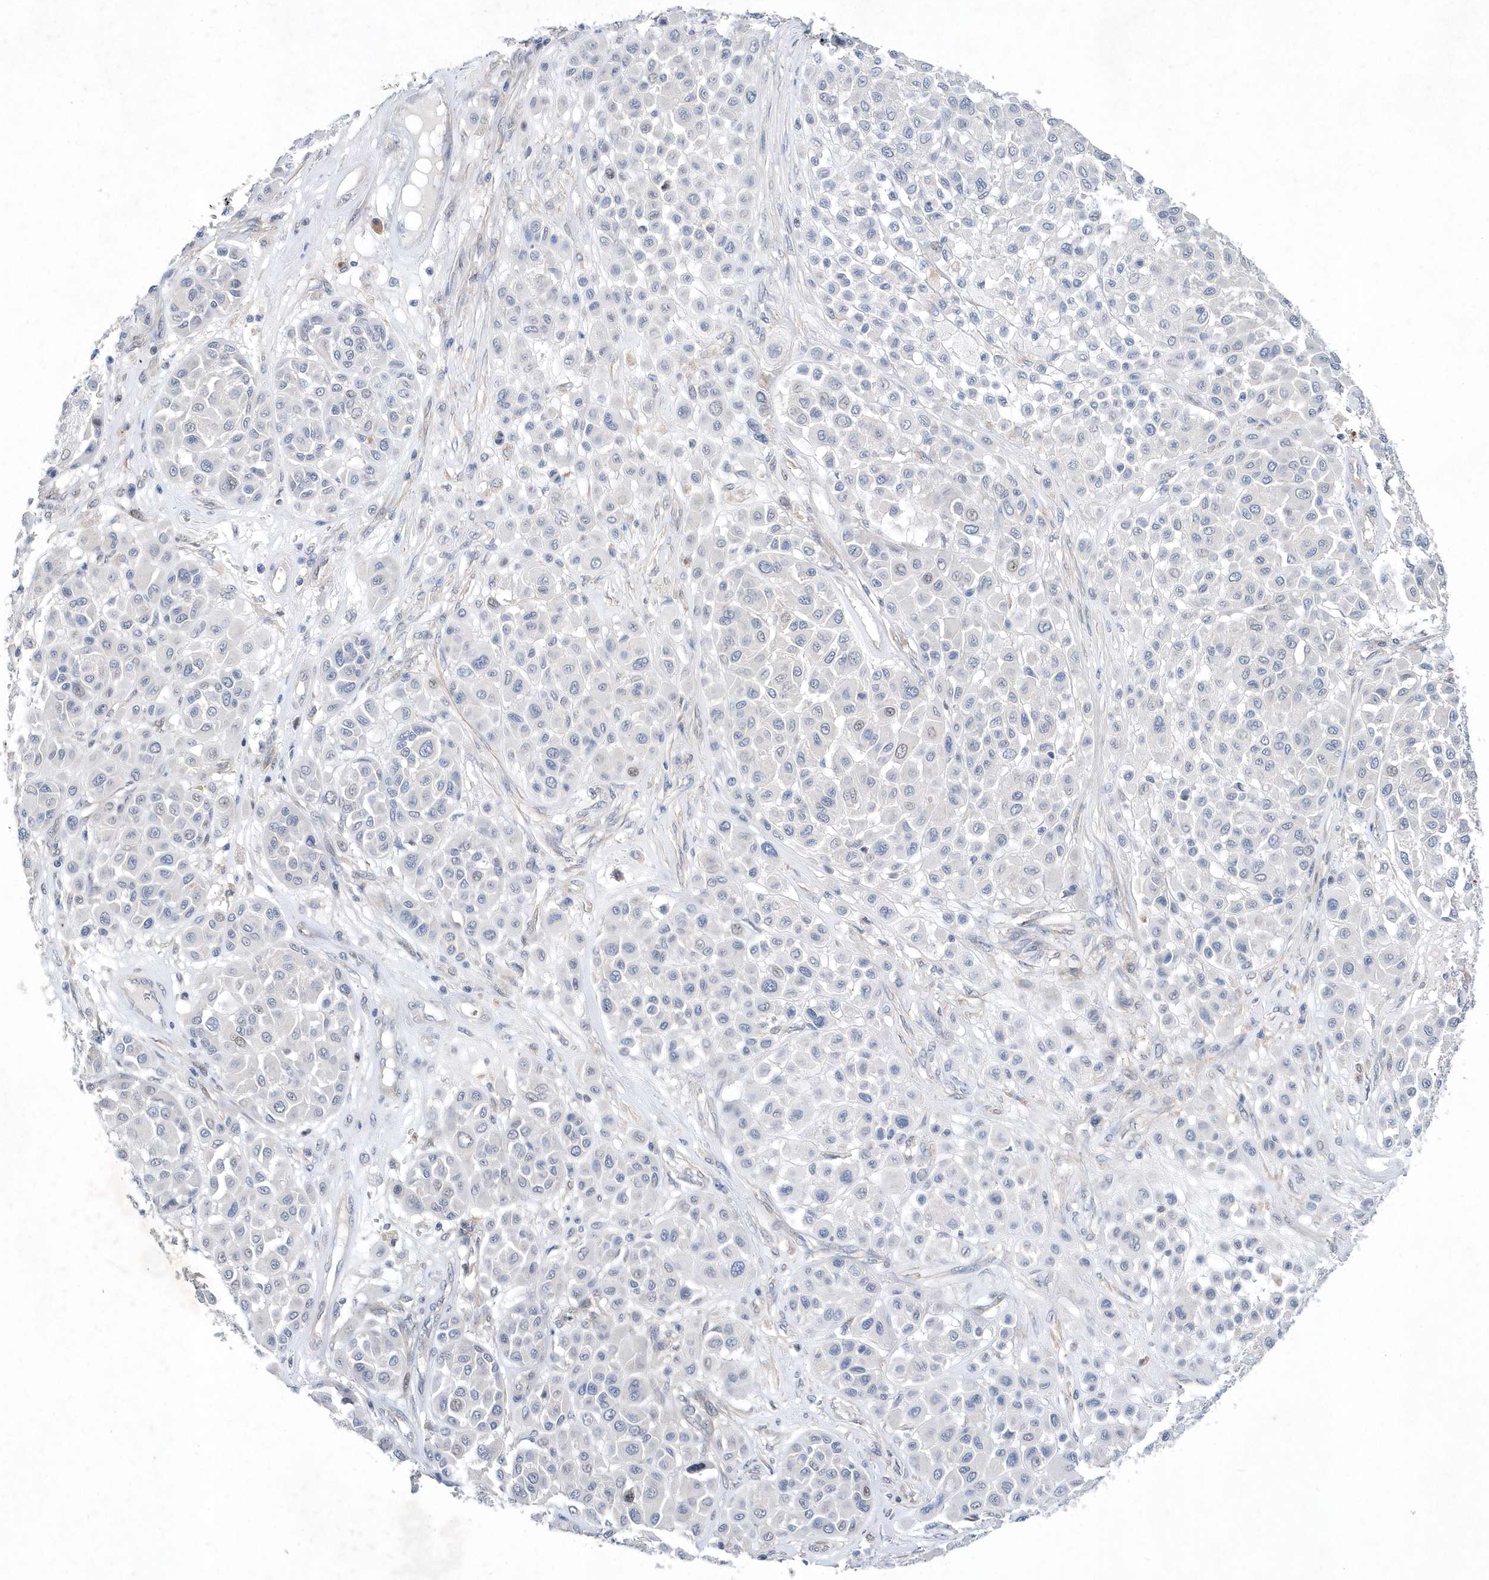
{"staining": {"intensity": "negative", "quantity": "none", "location": "none"}, "tissue": "melanoma", "cell_type": "Tumor cells", "image_type": "cancer", "snomed": [{"axis": "morphology", "description": "Malignant melanoma, Metastatic site"}, {"axis": "topography", "description": "Soft tissue"}], "caption": "Image shows no significant protein positivity in tumor cells of malignant melanoma (metastatic site).", "gene": "ZNF875", "patient": {"sex": "male", "age": 41}}